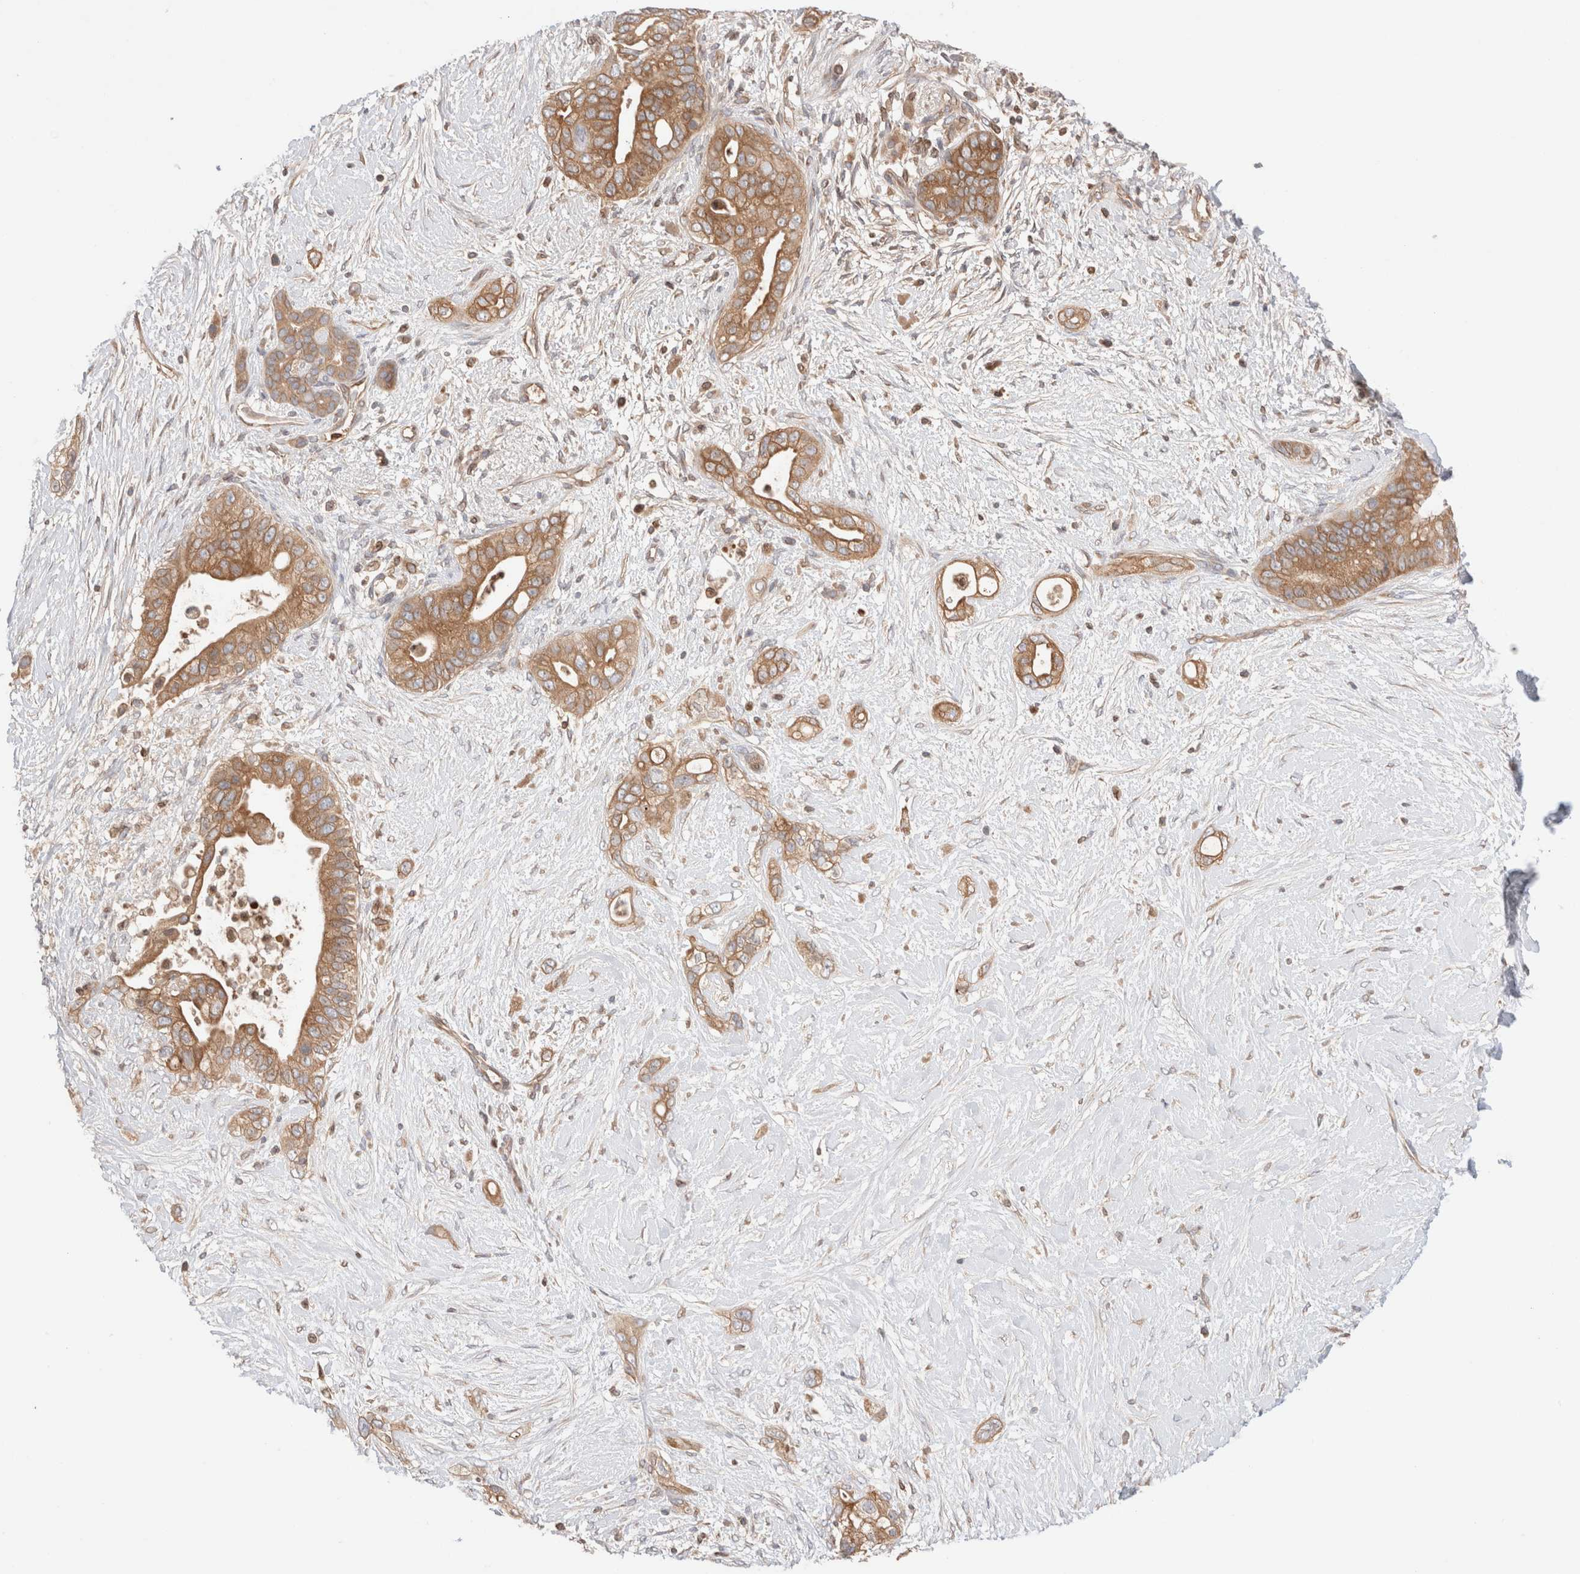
{"staining": {"intensity": "moderate", "quantity": ">75%", "location": "cytoplasmic/membranous"}, "tissue": "pancreatic cancer", "cell_type": "Tumor cells", "image_type": "cancer", "snomed": [{"axis": "morphology", "description": "Adenocarcinoma, NOS"}, {"axis": "topography", "description": "Pancreas"}], "caption": "Adenocarcinoma (pancreatic) stained with immunohistochemistry reveals moderate cytoplasmic/membranous staining in approximately >75% of tumor cells.", "gene": "SIKE1", "patient": {"sex": "male", "age": 53}}